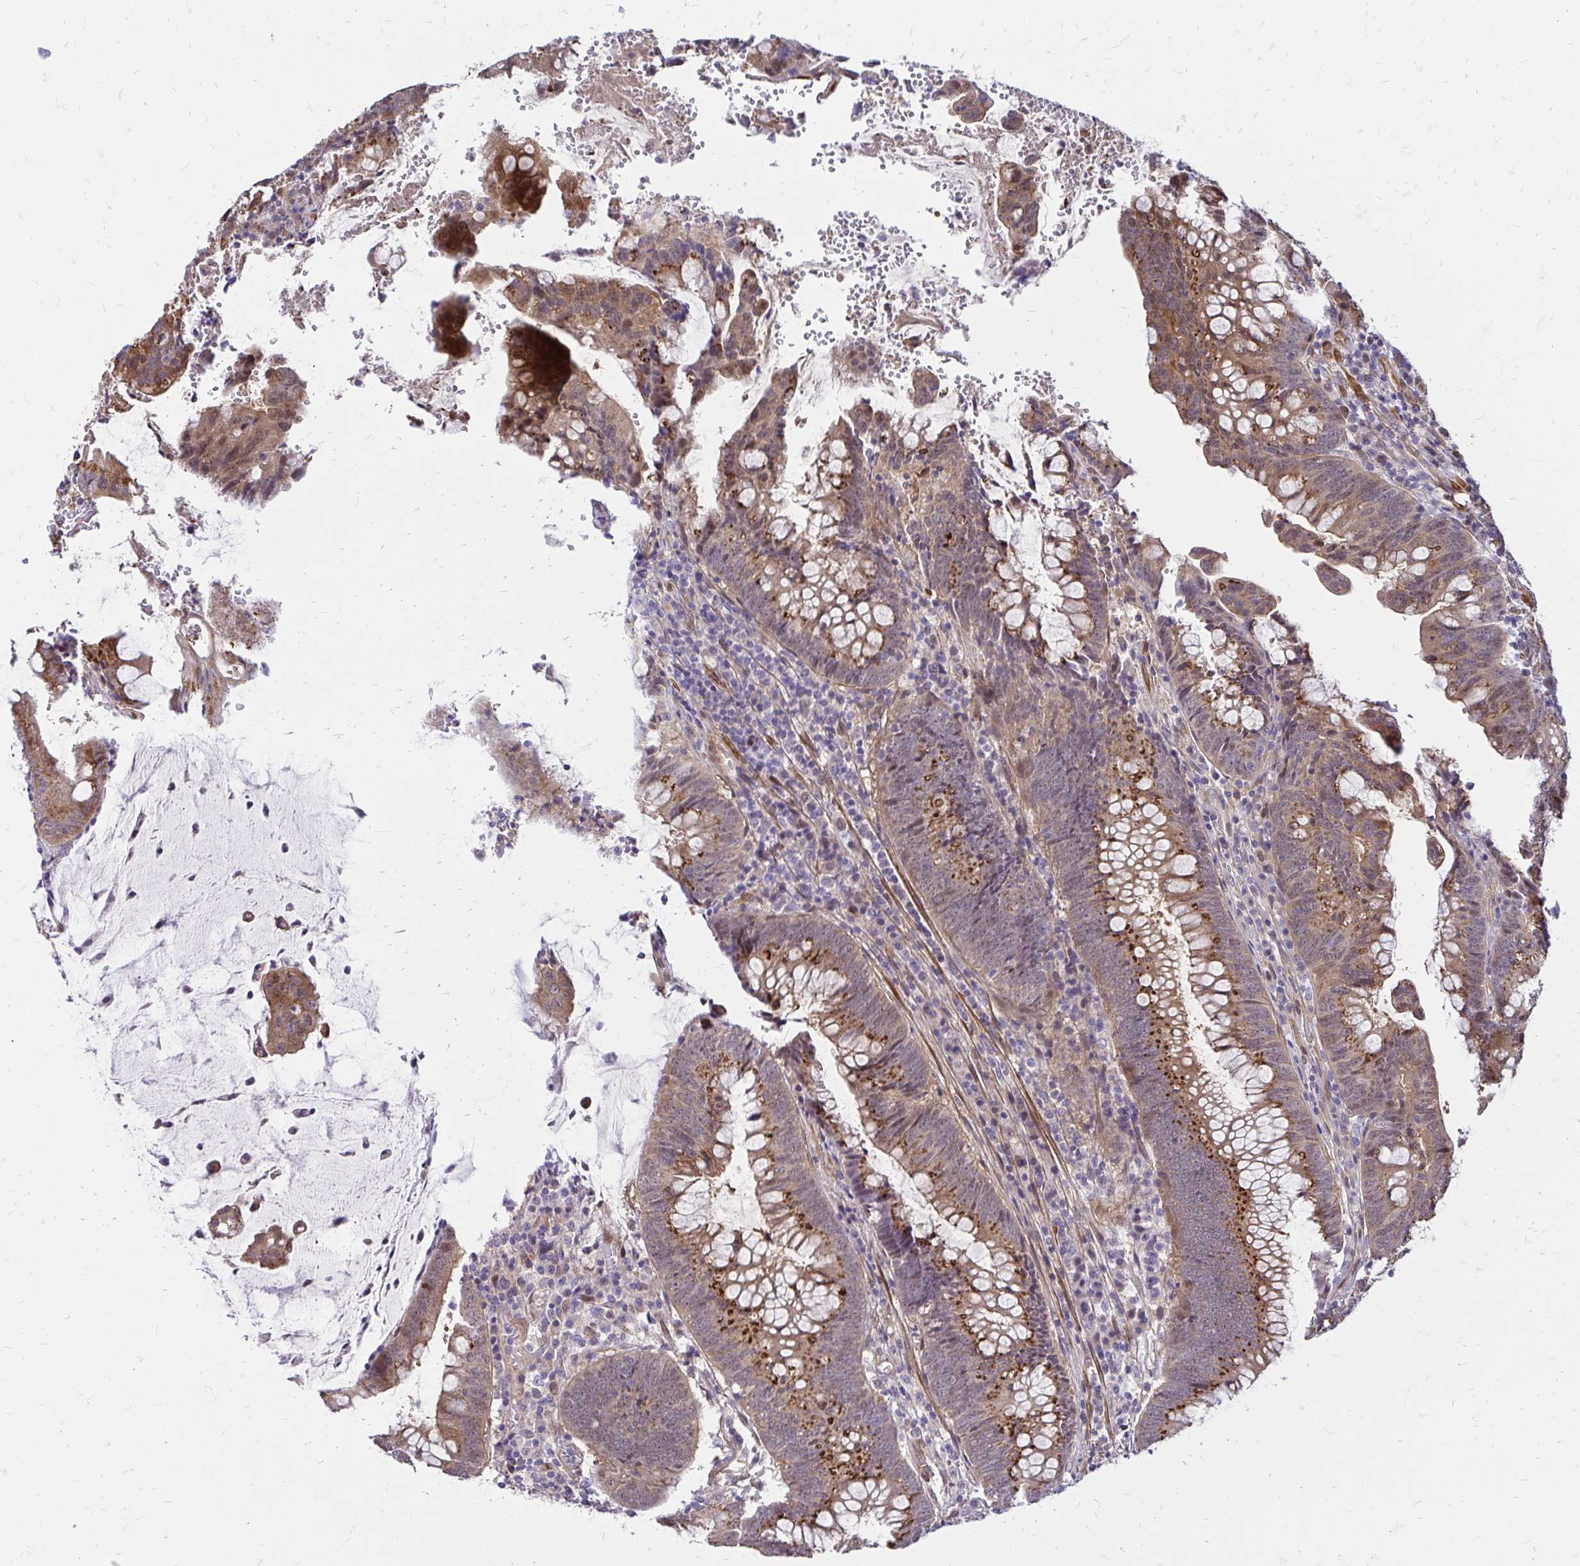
{"staining": {"intensity": "moderate", "quantity": ">75%", "location": "cytoplasmic/membranous,nuclear"}, "tissue": "colorectal cancer", "cell_type": "Tumor cells", "image_type": "cancer", "snomed": [{"axis": "morphology", "description": "Adenocarcinoma, NOS"}, {"axis": "topography", "description": "Colon"}], "caption": "The micrograph displays a brown stain indicating the presence of a protein in the cytoplasmic/membranous and nuclear of tumor cells in colorectal cancer.", "gene": "YAP1", "patient": {"sex": "male", "age": 62}}